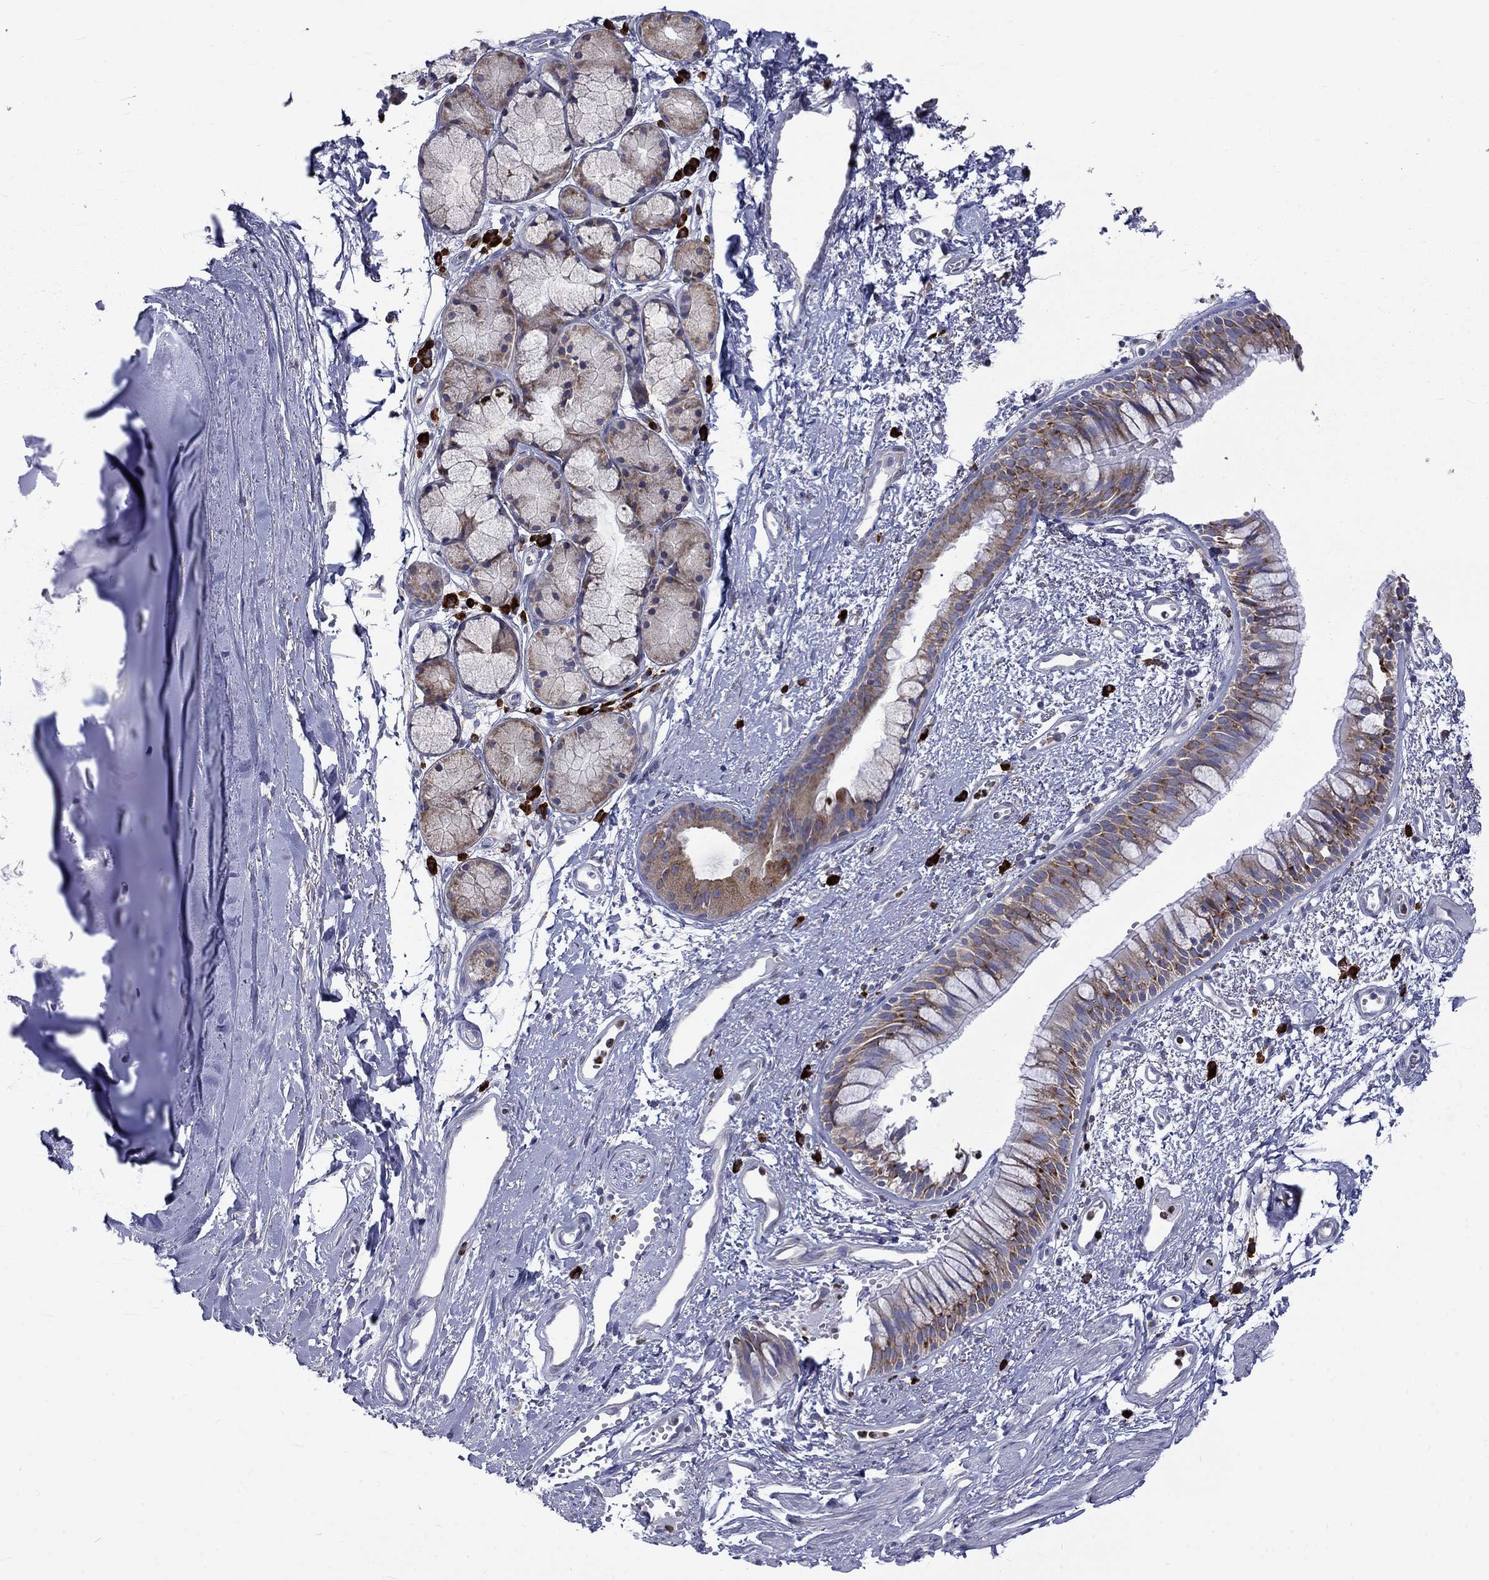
{"staining": {"intensity": "strong", "quantity": "25%-75%", "location": "cytoplasmic/membranous"}, "tissue": "bronchus", "cell_type": "Respiratory epithelial cells", "image_type": "normal", "snomed": [{"axis": "morphology", "description": "Normal tissue, NOS"}, {"axis": "topography", "description": "Cartilage tissue"}, {"axis": "topography", "description": "Bronchus"}], "caption": "IHC staining of benign bronchus, which exhibits high levels of strong cytoplasmic/membranous staining in approximately 25%-75% of respiratory epithelial cells indicating strong cytoplasmic/membranous protein staining. The staining was performed using DAB (3,3'-diaminobenzidine) (brown) for protein detection and nuclei were counterstained in hematoxylin (blue).", "gene": "PABPC4", "patient": {"sex": "male", "age": 66}}